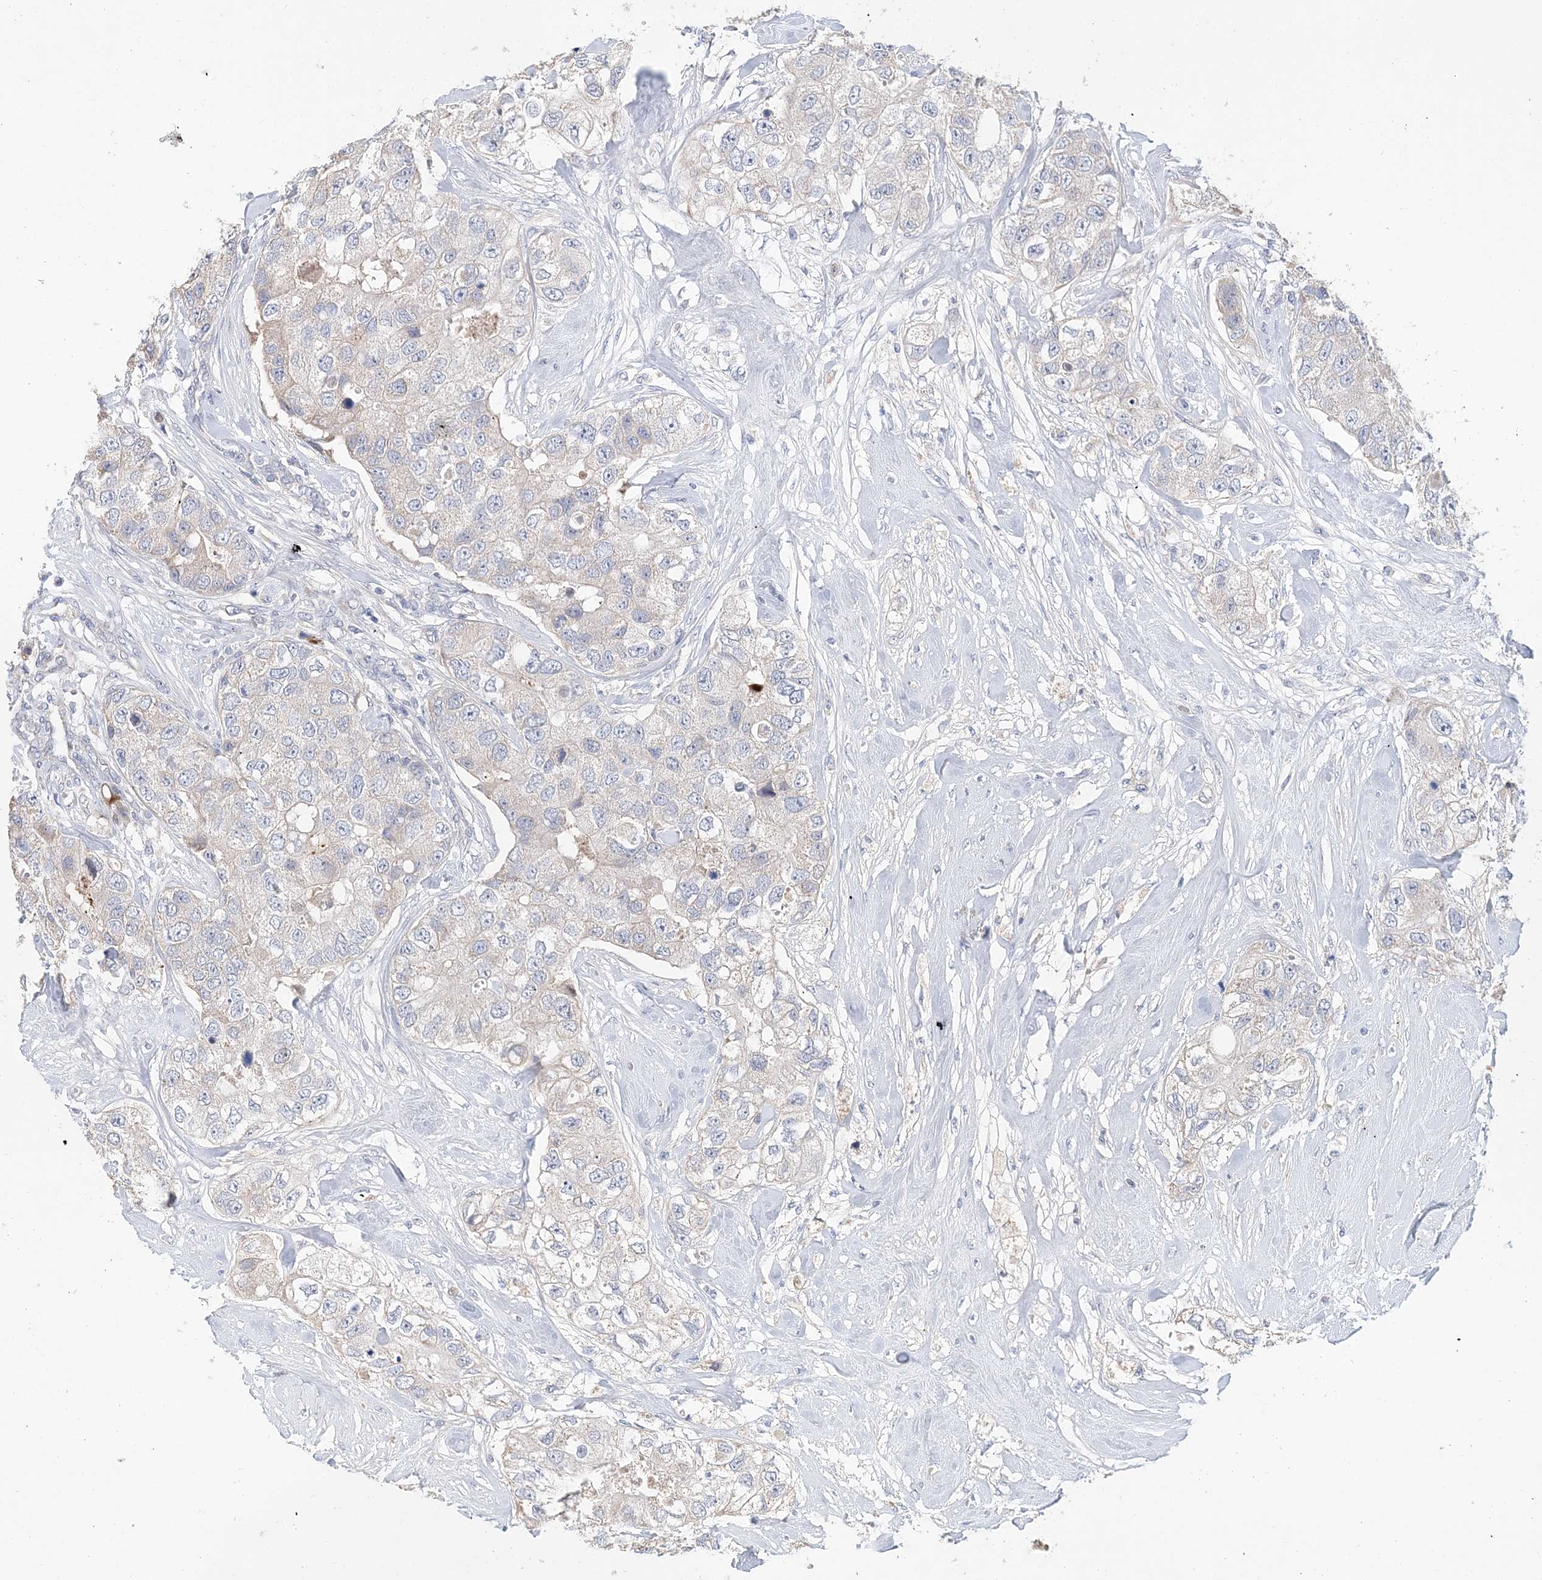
{"staining": {"intensity": "negative", "quantity": "none", "location": "none"}, "tissue": "breast cancer", "cell_type": "Tumor cells", "image_type": "cancer", "snomed": [{"axis": "morphology", "description": "Duct carcinoma"}, {"axis": "topography", "description": "Breast"}], "caption": "This is an immunohistochemistry (IHC) histopathology image of intraductal carcinoma (breast). There is no expression in tumor cells.", "gene": "LRRIQ4", "patient": {"sex": "female", "age": 62}}